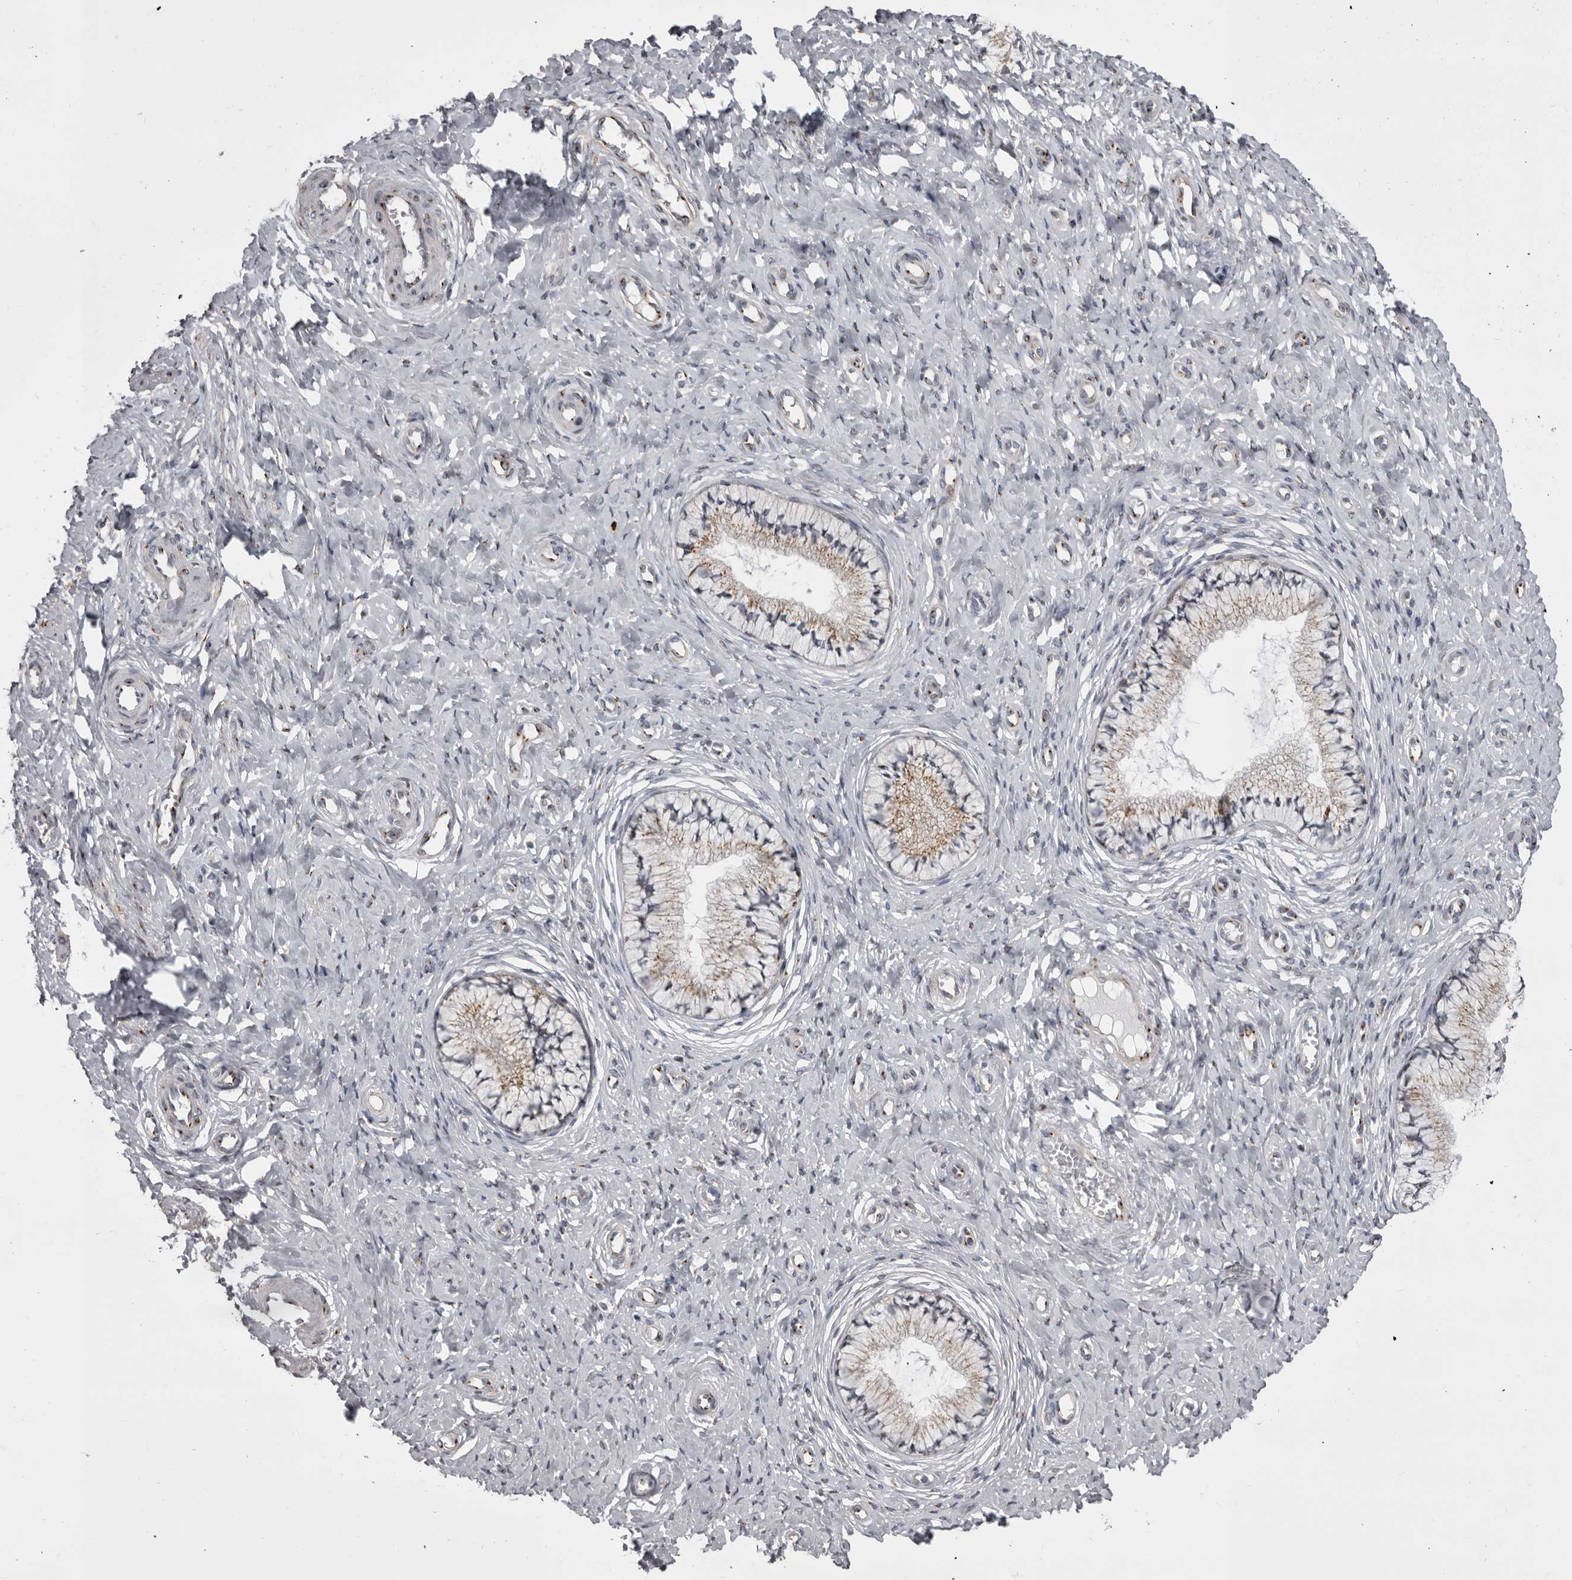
{"staining": {"intensity": "weak", "quantity": ">75%", "location": "cytoplasmic/membranous"}, "tissue": "cervix", "cell_type": "Glandular cells", "image_type": "normal", "snomed": [{"axis": "morphology", "description": "Normal tissue, NOS"}, {"axis": "topography", "description": "Cervix"}], "caption": "IHC image of normal cervix: cervix stained using immunohistochemistry exhibits low levels of weak protein expression localized specifically in the cytoplasmic/membranous of glandular cells, appearing as a cytoplasmic/membranous brown color.", "gene": "WDR47", "patient": {"sex": "female", "age": 36}}